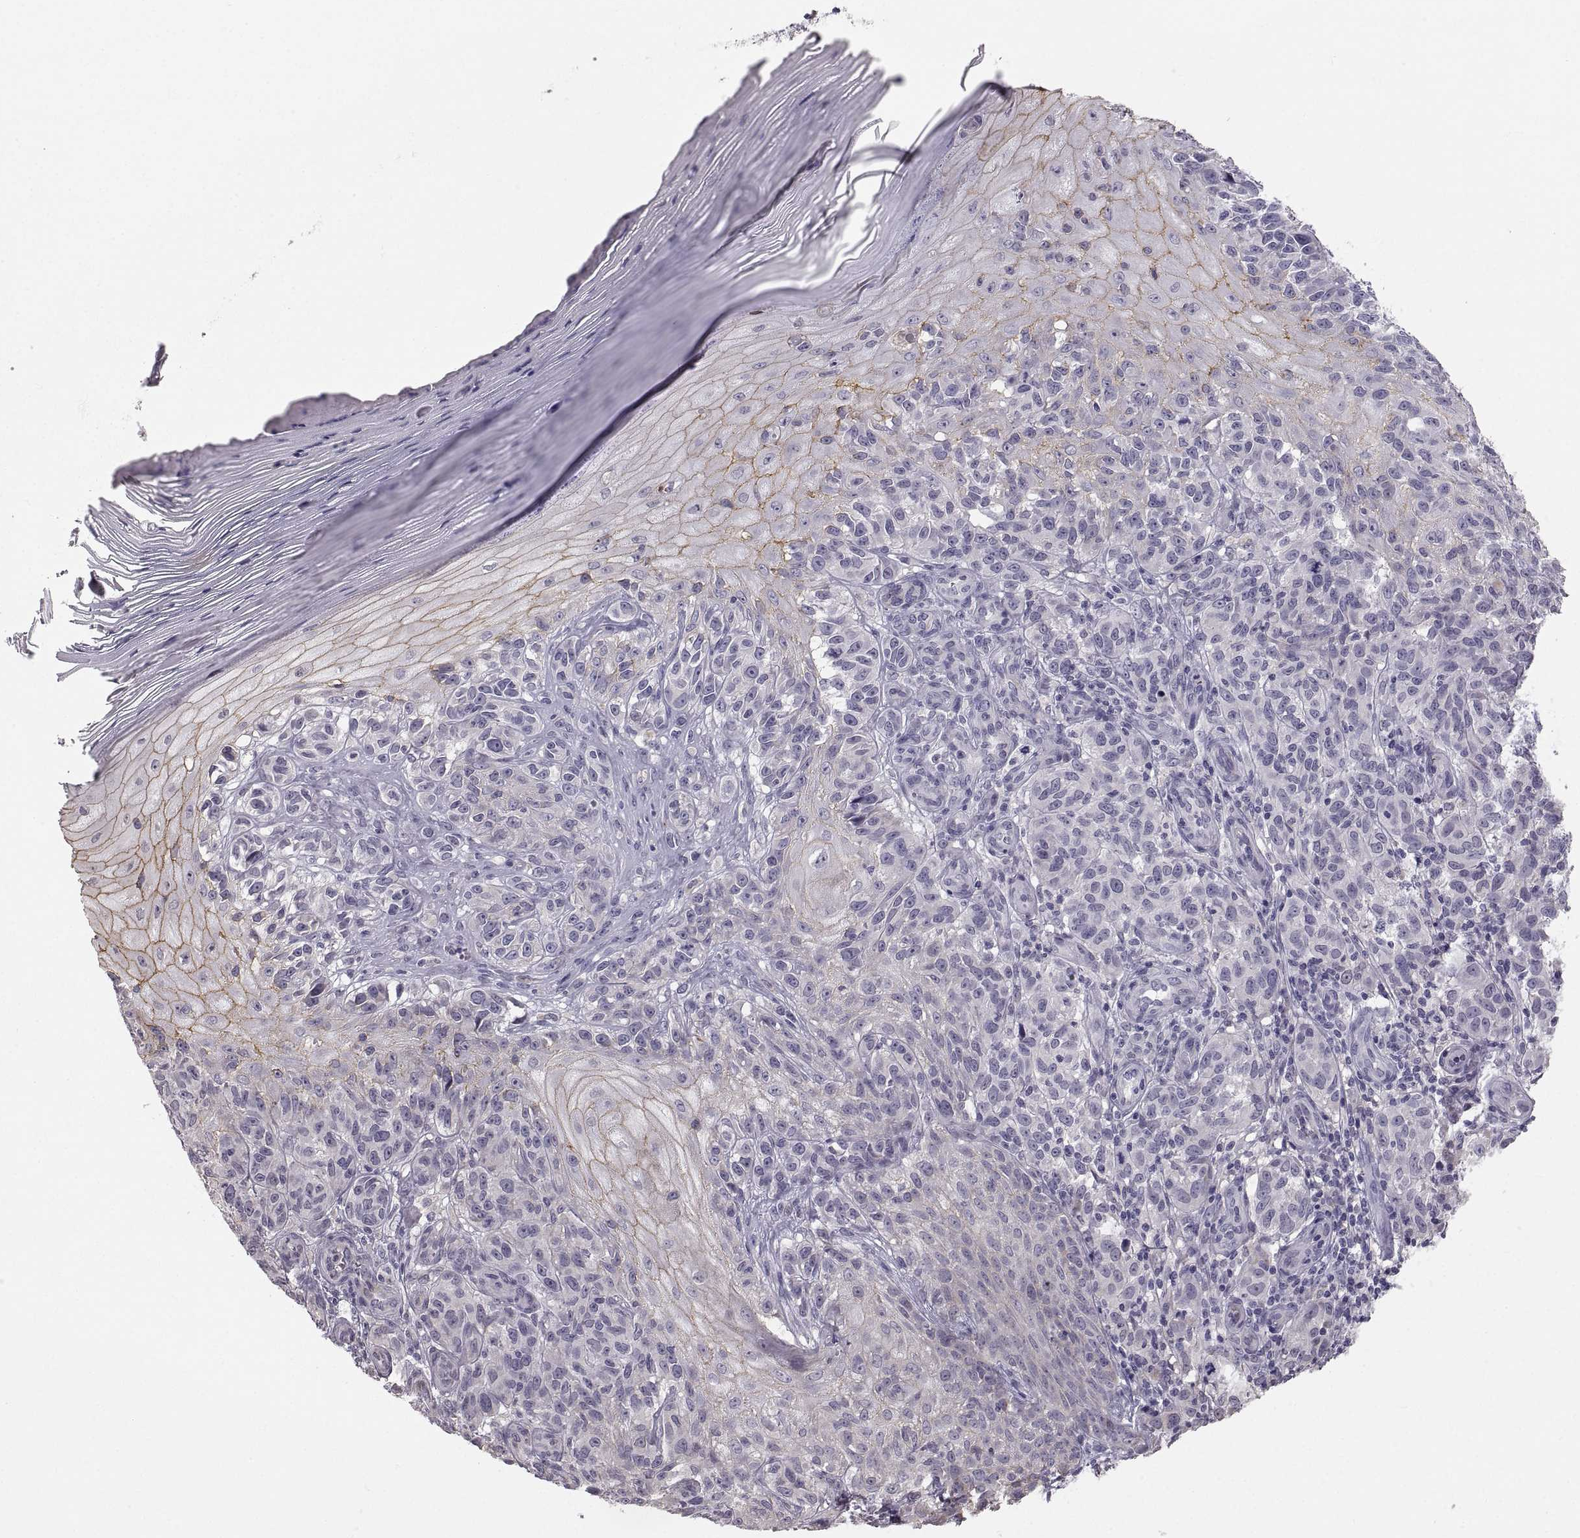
{"staining": {"intensity": "negative", "quantity": "none", "location": "none"}, "tissue": "melanoma", "cell_type": "Tumor cells", "image_type": "cancer", "snomed": [{"axis": "morphology", "description": "Malignant melanoma, NOS"}, {"axis": "topography", "description": "Skin"}], "caption": "An image of human melanoma is negative for staining in tumor cells. Nuclei are stained in blue.", "gene": "ZNF185", "patient": {"sex": "female", "age": 53}}